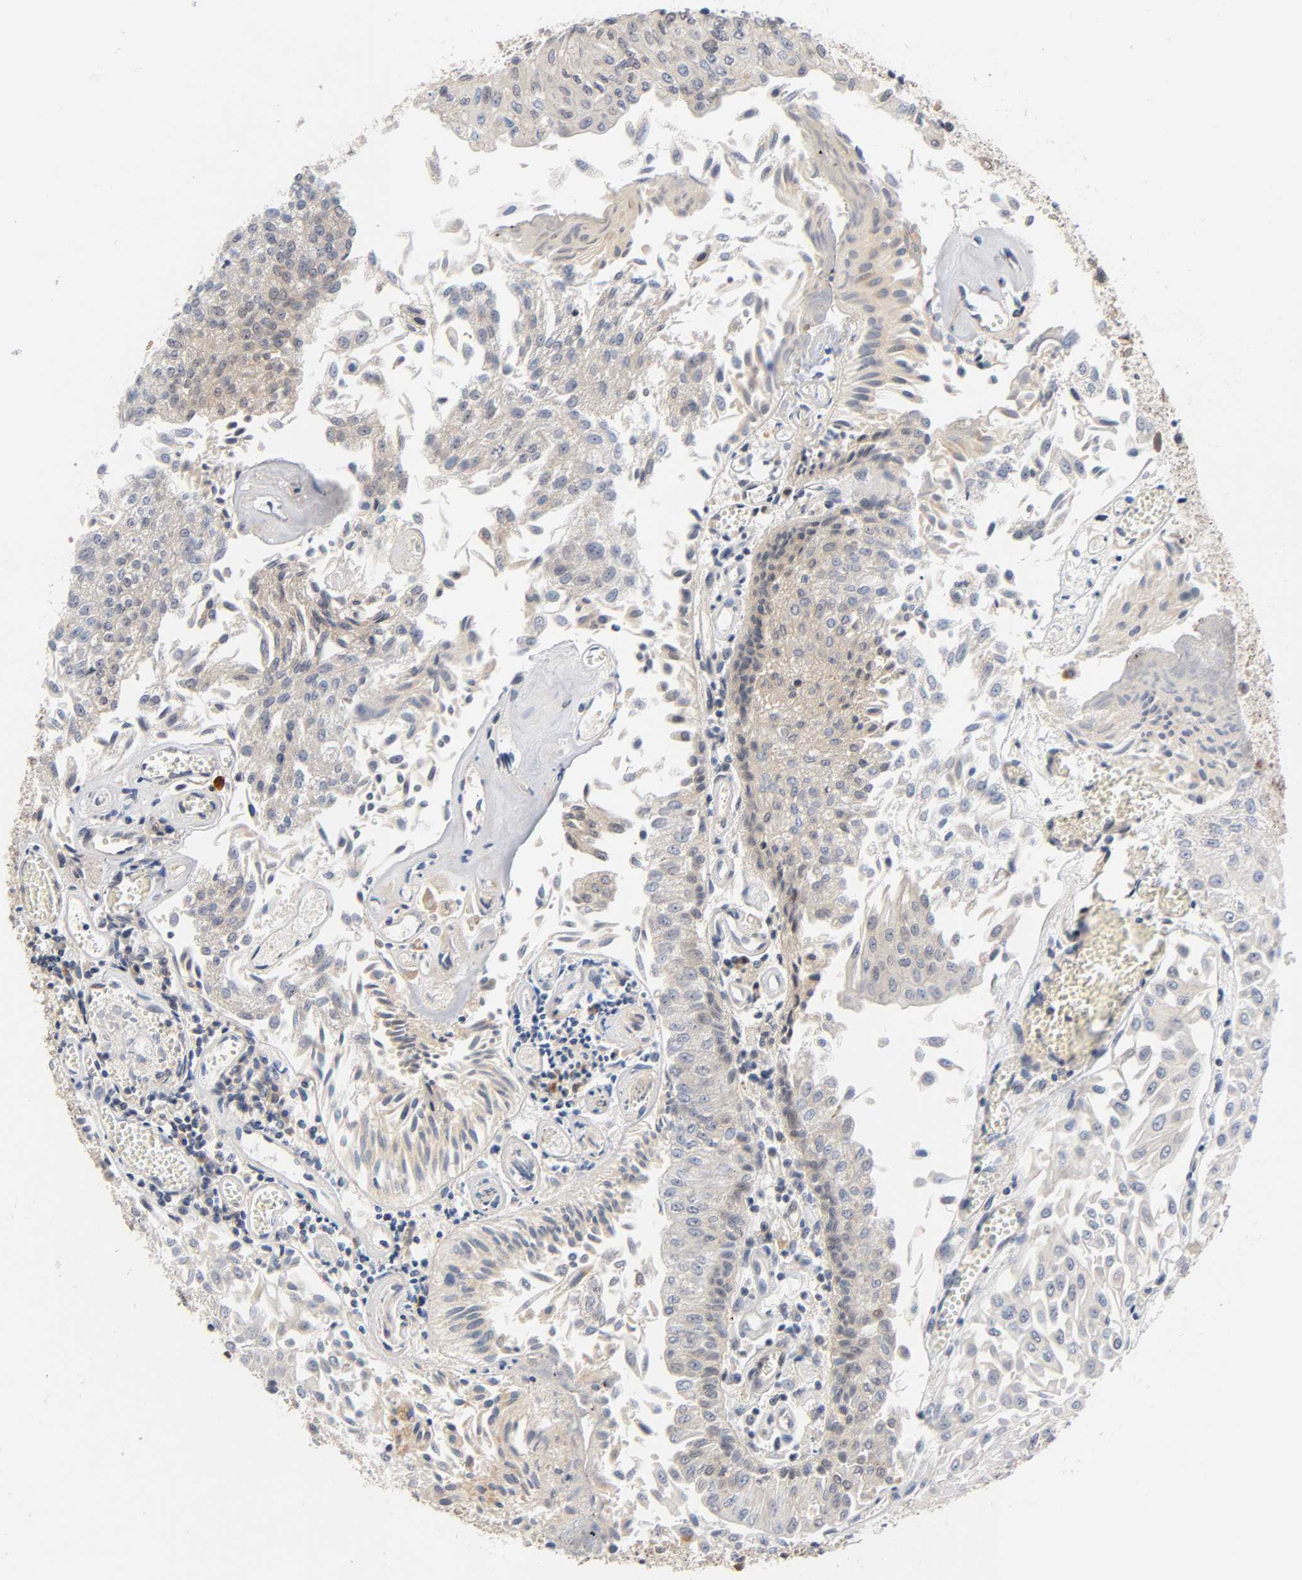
{"staining": {"intensity": "weak", "quantity": "25%-75%", "location": "cytoplasmic/membranous"}, "tissue": "urothelial cancer", "cell_type": "Tumor cells", "image_type": "cancer", "snomed": [{"axis": "morphology", "description": "Urothelial carcinoma, Low grade"}, {"axis": "topography", "description": "Urinary bladder"}], "caption": "Approximately 25%-75% of tumor cells in human low-grade urothelial carcinoma demonstrate weak cytoplasmic/membranous protein expression as visualized by brown immunohistochemical staining.", "gene": "PRKAB1", "patient": {"sex": "male", "age": 86}}